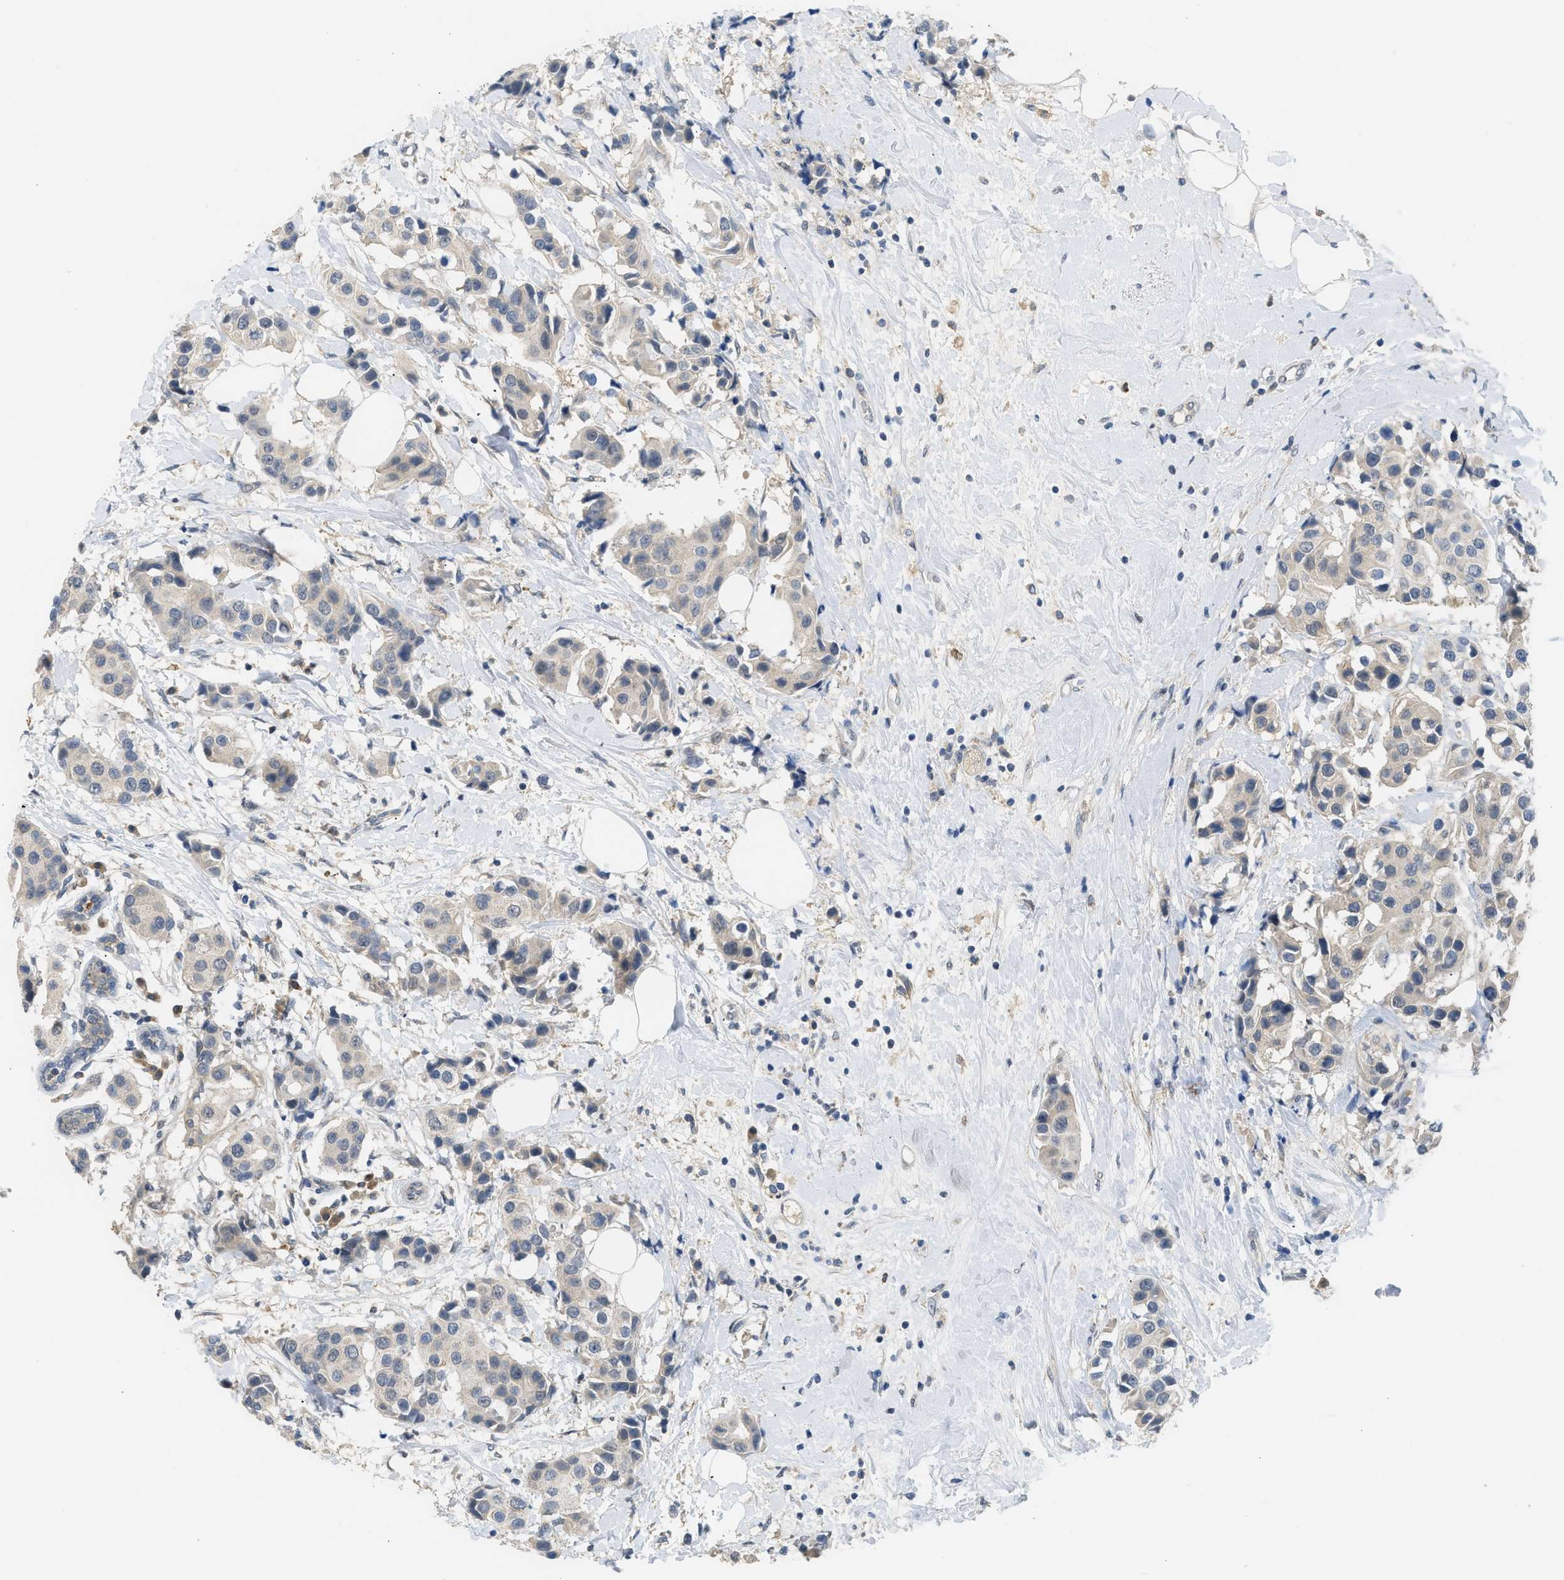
{"staining": {"intensity": "negative", "quantity": "none", "location": "none"}, "tissue": "breast cancer", "cell_type": "Tumor cells", "image_type": "cancer", "snomed": [{"axis": "morphology", "description": "Normal tissue, NOS"}, {"axis": "morphology", "description": "Duct carcinoma"}, {"axis": "topography", "description": "Breast"}], "caption": "The histopathology image shows no significant expression in tumor cells of breast cancer.", "gene": "RHBDF2", "patient": {"sex": "female", "age": 39}}